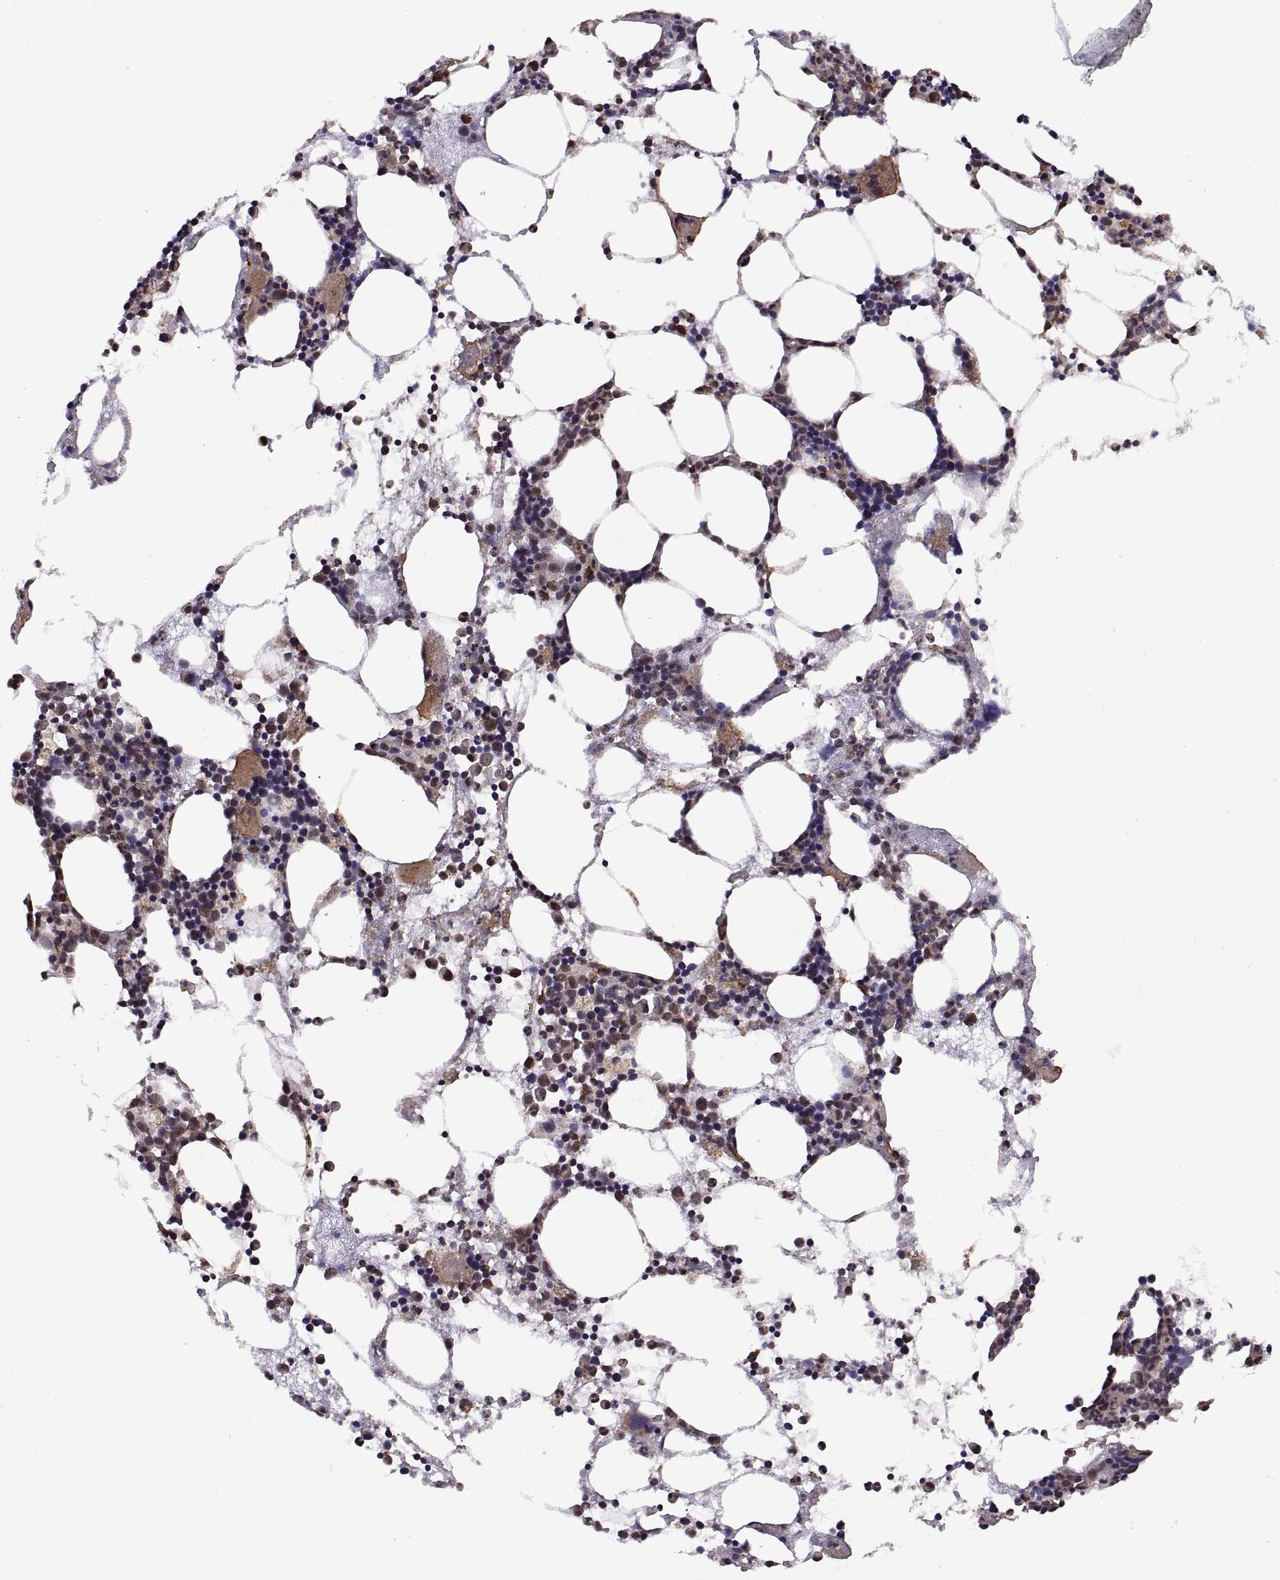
{"staining": {"intensity": "weak", "quantity": "<25%", "location": "cytoplasmic/membranous"}, "tissue": "bone marrow", "cell_type": "Hematopoietic cells", "image_type": "normal", "snomed": [{"axis": "morphology", "description": "Normal tissue, NOS"}, {"axis": "topography", "description": "Bone marrow"}], "caption": "Histopathology image shows no significant protein expression in hematopoietic cells of normal bone marrow.", "gene": "ARRB1", "patient": {"sex": "male", "age": 54}}